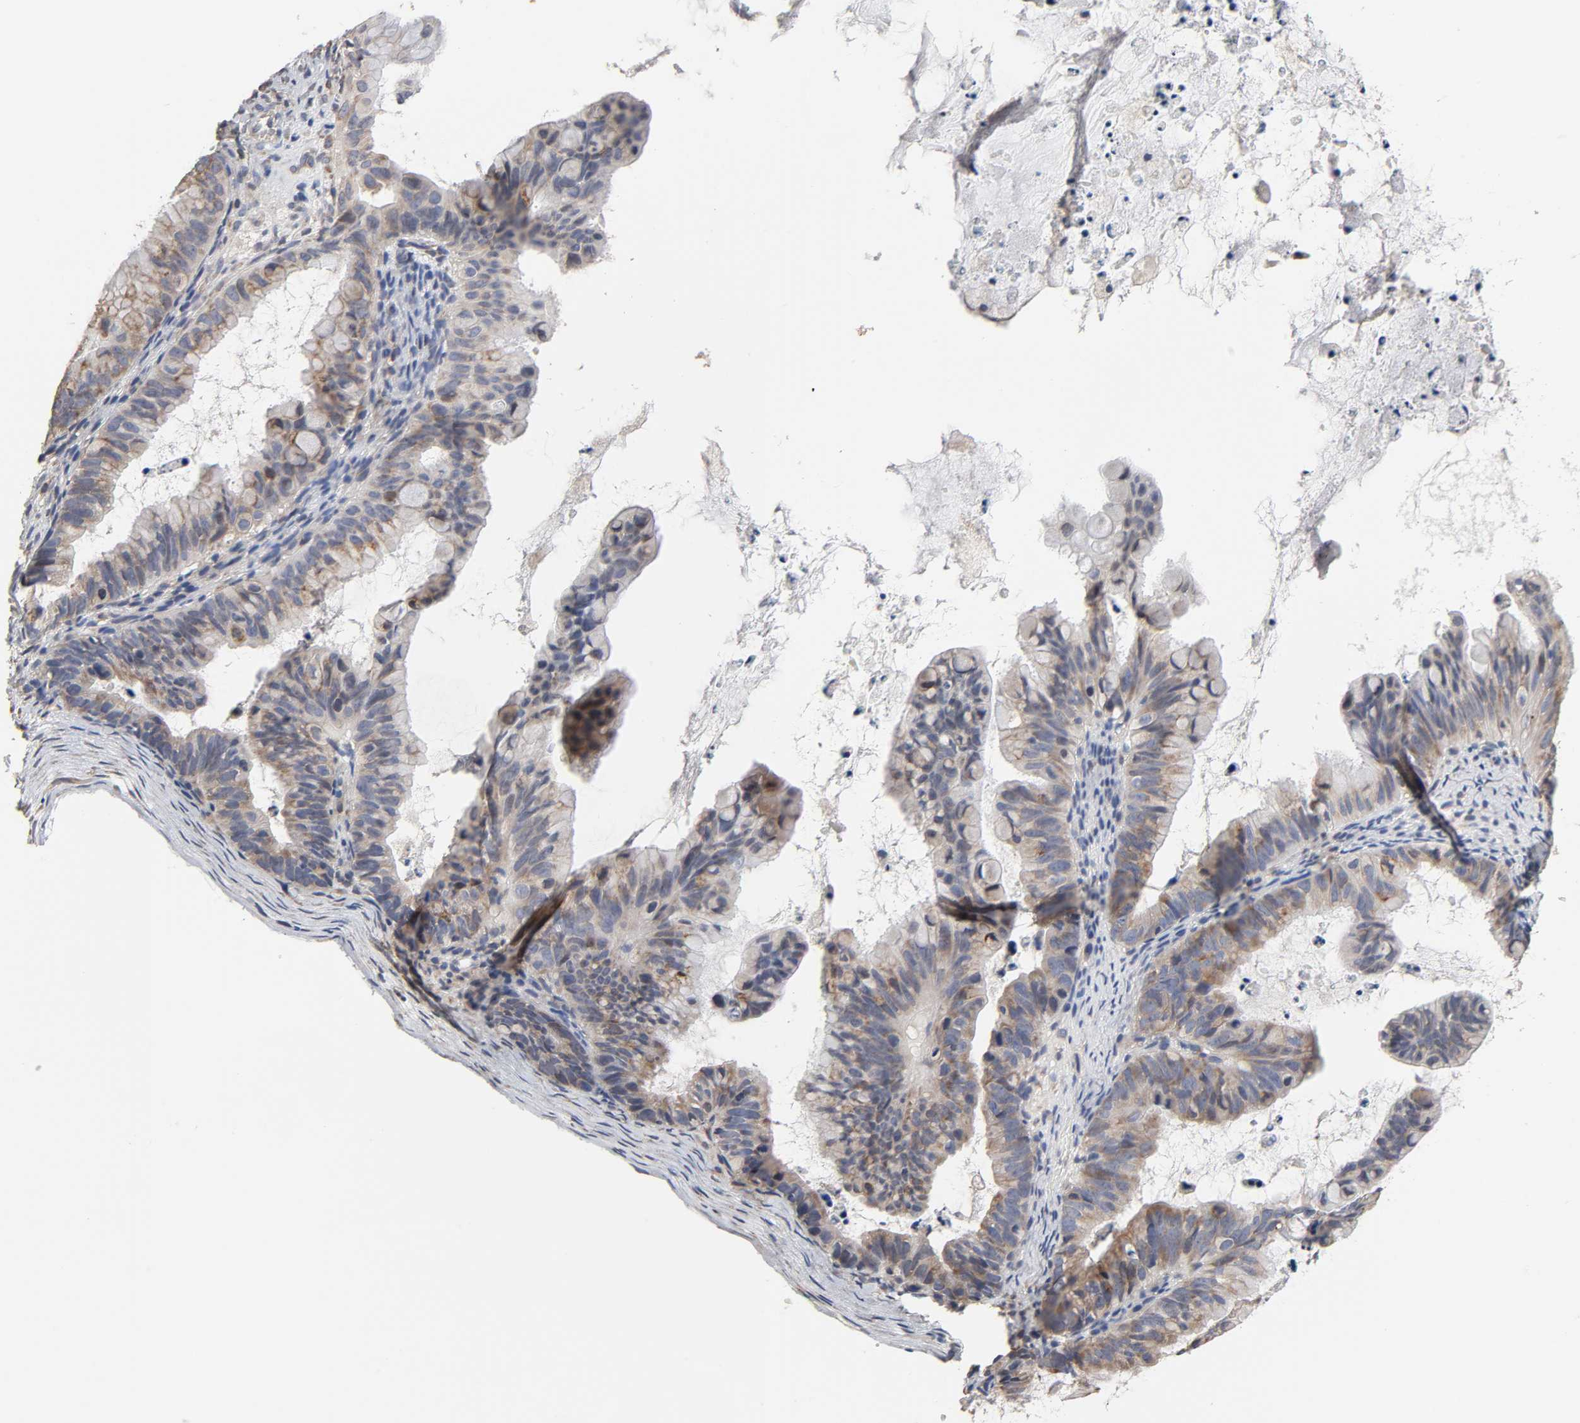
{"staining": {"intensity": "weak", "quantity": "25%-75%", "location": "cytoplasmic/membranous"}, "tissue": "ovarian cancer", "cell_type": "Tumor cells", "image_type": "cancer", "snomed": [{"axis": "morphology", "description": "Cystadenocarcinoma, mucinous, NOS"}, {"axis": "topography", "description": "Ovary"}], "caption": "Protein expression analysis of human mucinous cystadenocarcinoma (ovarian) reveals weak cytoplasmic/membranous staining in approximately 25%-75% of tumor cells. Nuclei are stained in blue.", "gene": "HDLBP", "patient": {"sex": "female", "age": 36}}